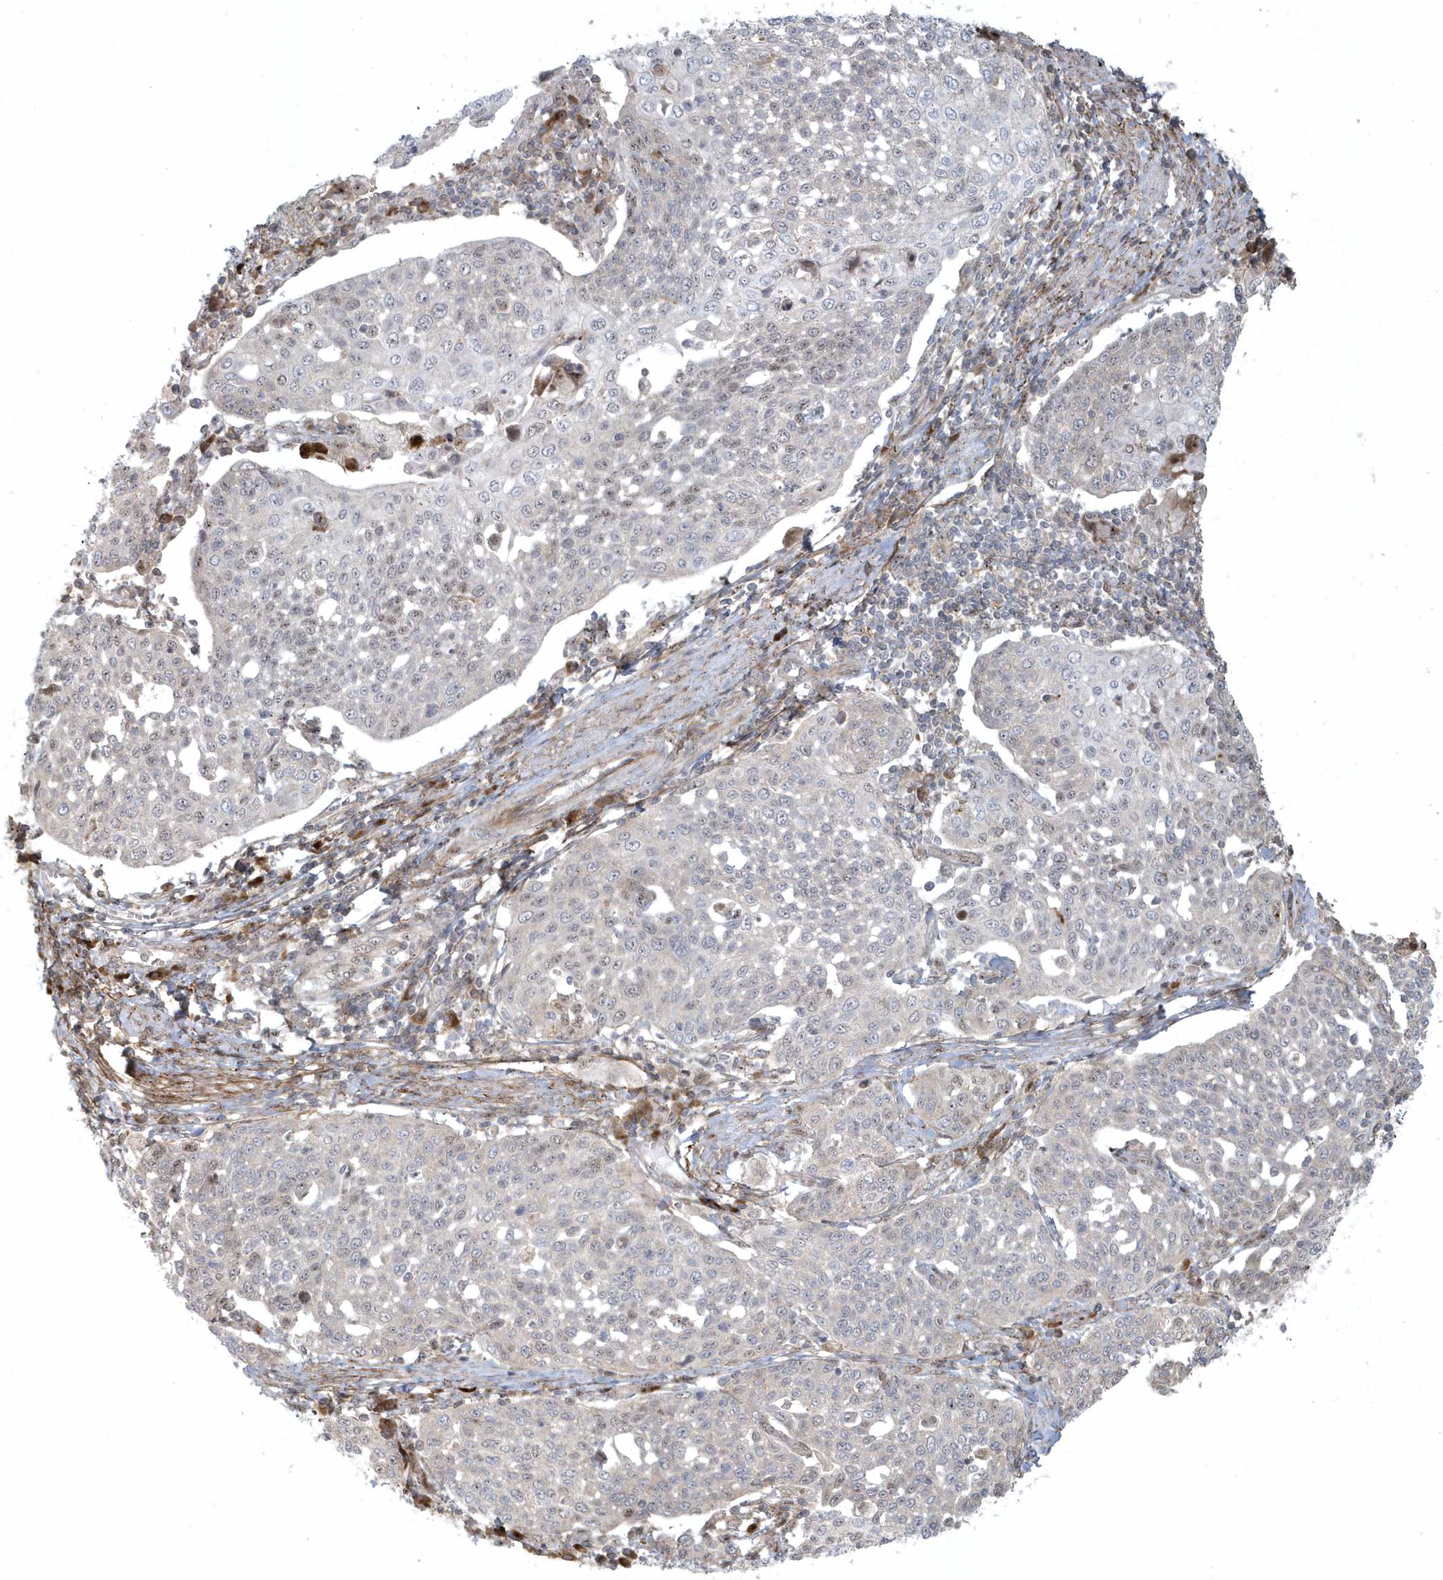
{"staining": {"intensity": "negative", "quantity": "none", "location": "none"}, "tissue": "cervical cancer", "cell_type": "Tumor cells", "image_type": "cancer", "snomed": [{"axis": "morphology", "description": "Squamous cell carcinoma, NOS"}, {"axis": "topography", "description": "Cervix"}], "caption": "Cervical cancer was stained to show a protein in brown. There is no significant expression in tumor cells.", "gene": "MASP2", "patient": {"sex": "female", "age": 34}}